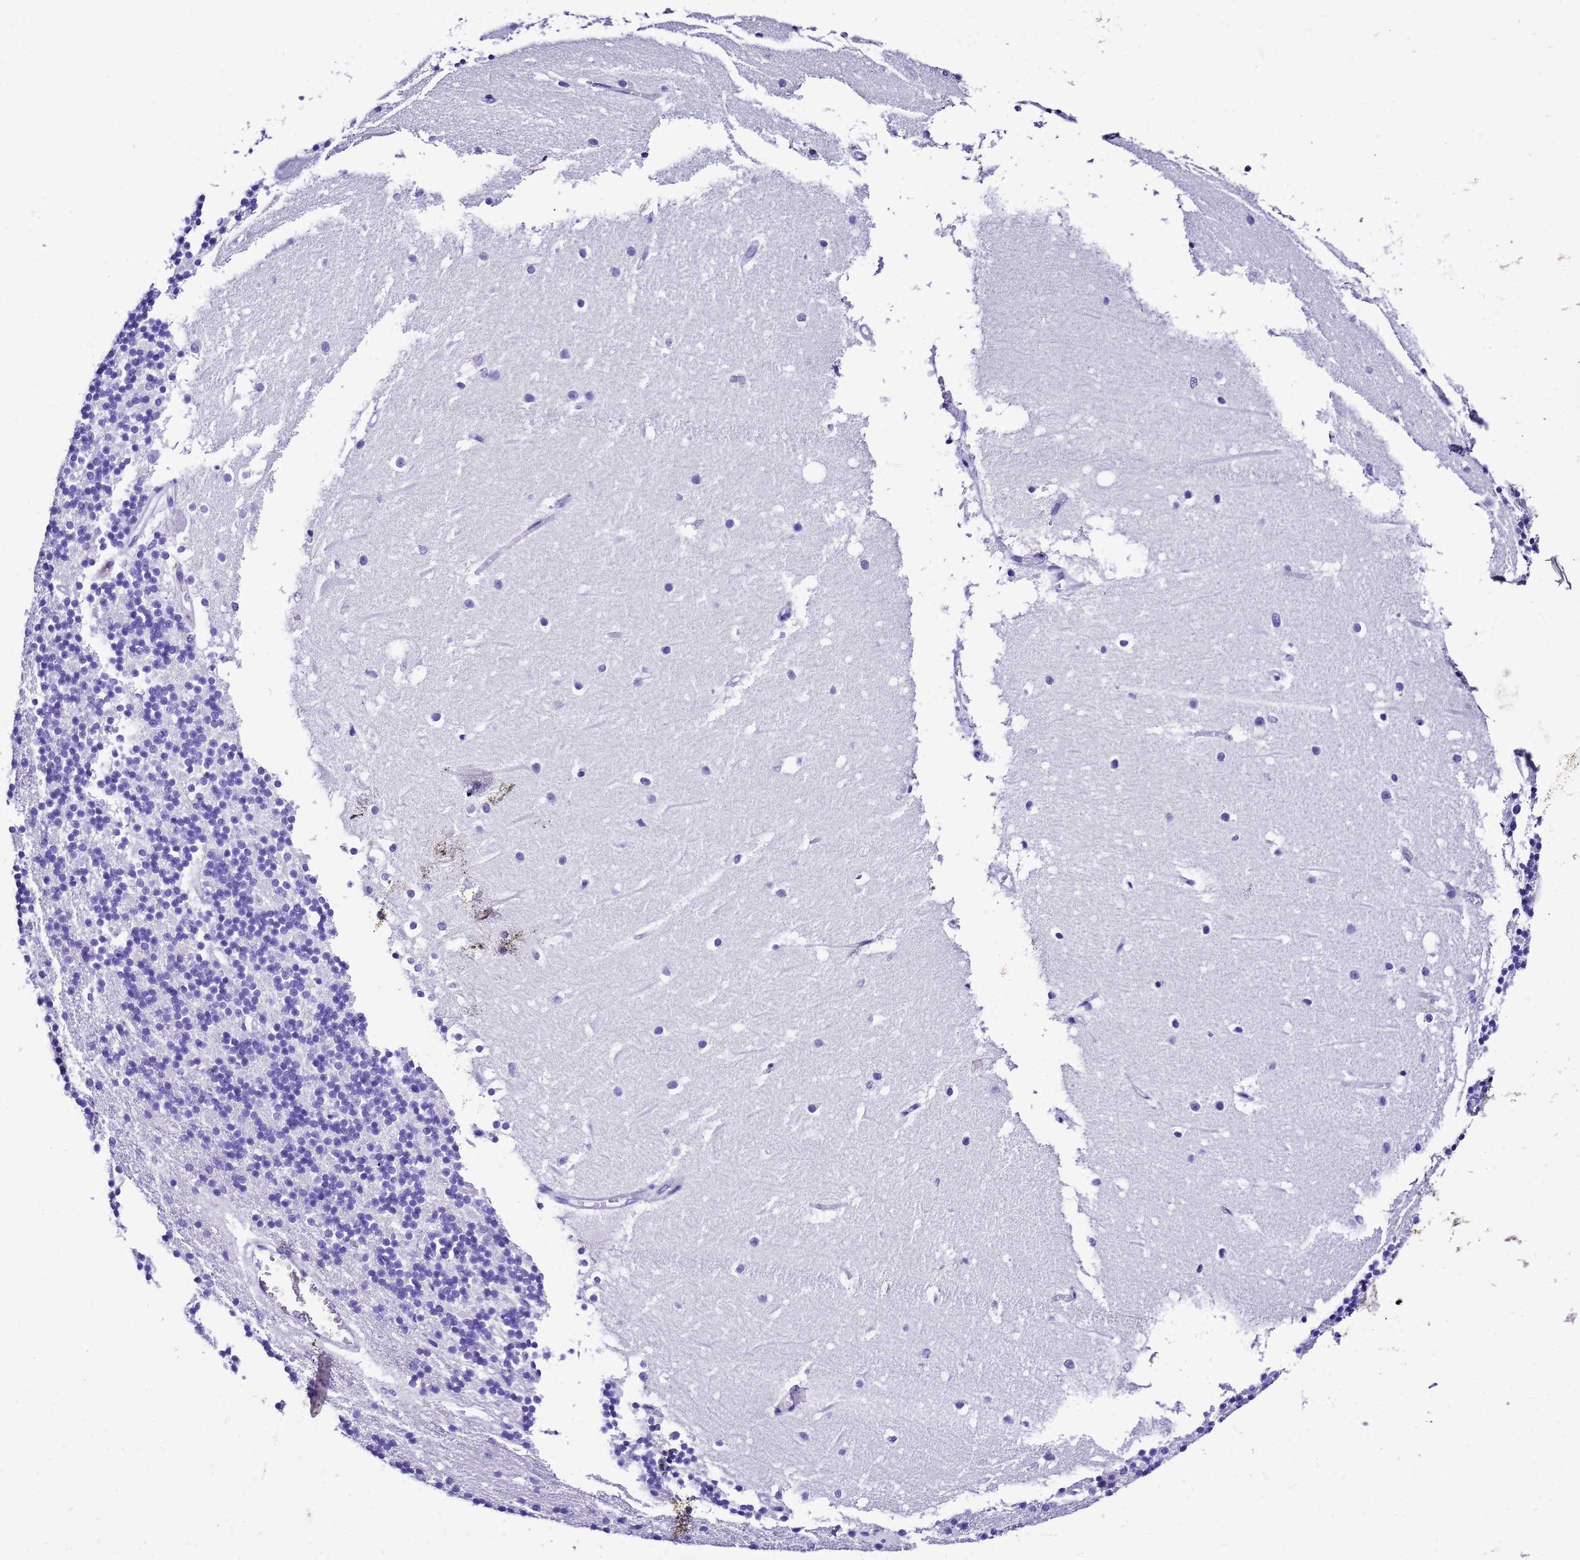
{"staining": {"intensity": "negative", "quantity": "none", "location": "none"}, "tissue": "cerebellum", "cell_type": "Cells in granular layer", "image_type": "normal", "snomed": [{"axis": "morphology", "description": "Normal tissue, NOS"}, {"axis": "topography", "description": "Cerebellum"}], "caption": "Protein analysis of unremarkable cerebellum shows no significant expression in cells in granular layer.", "gene": "UGT2A1", "patient": {"sex": "male", "age": 54}}